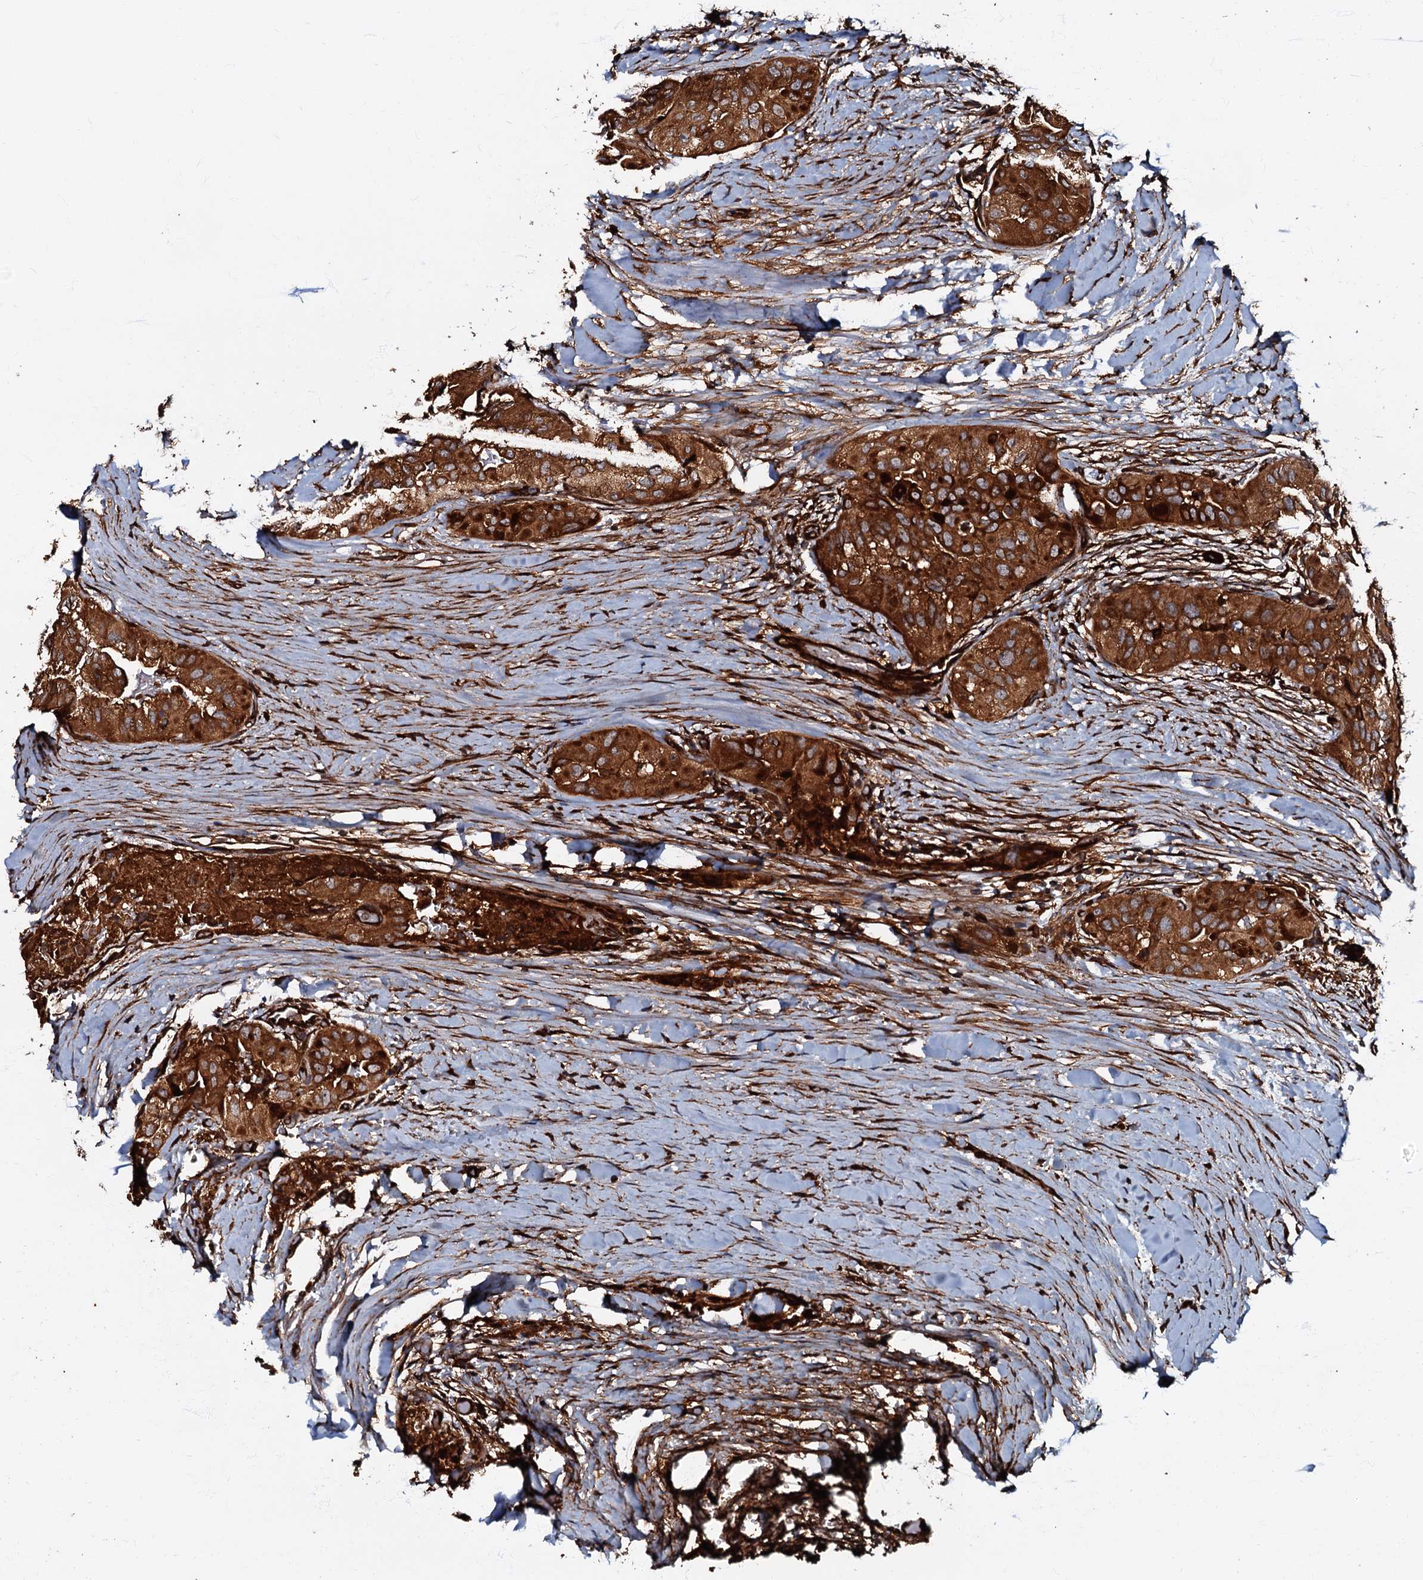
{"staining": {"intensity": "strong", "quantity": ">75%", "location": "cytoplasmic/membranous"}, "tissue": "thyroid cancer", "cell_type": "Tumor cells", "image_type": "cancer", "snomed": [{"axis": "morphology", "description": "Papillary adenocarcinoma, NOS"}, {"axis": "topography", "description": "Thyroid gland"}], "caption": "Human thyroid cancer (papillary adenocarcinoma) stained with a protein marker displays strong staining in tumor cells.", "gene": "BLOC1S6", "patient": {"sex": "female", "age": 59}}